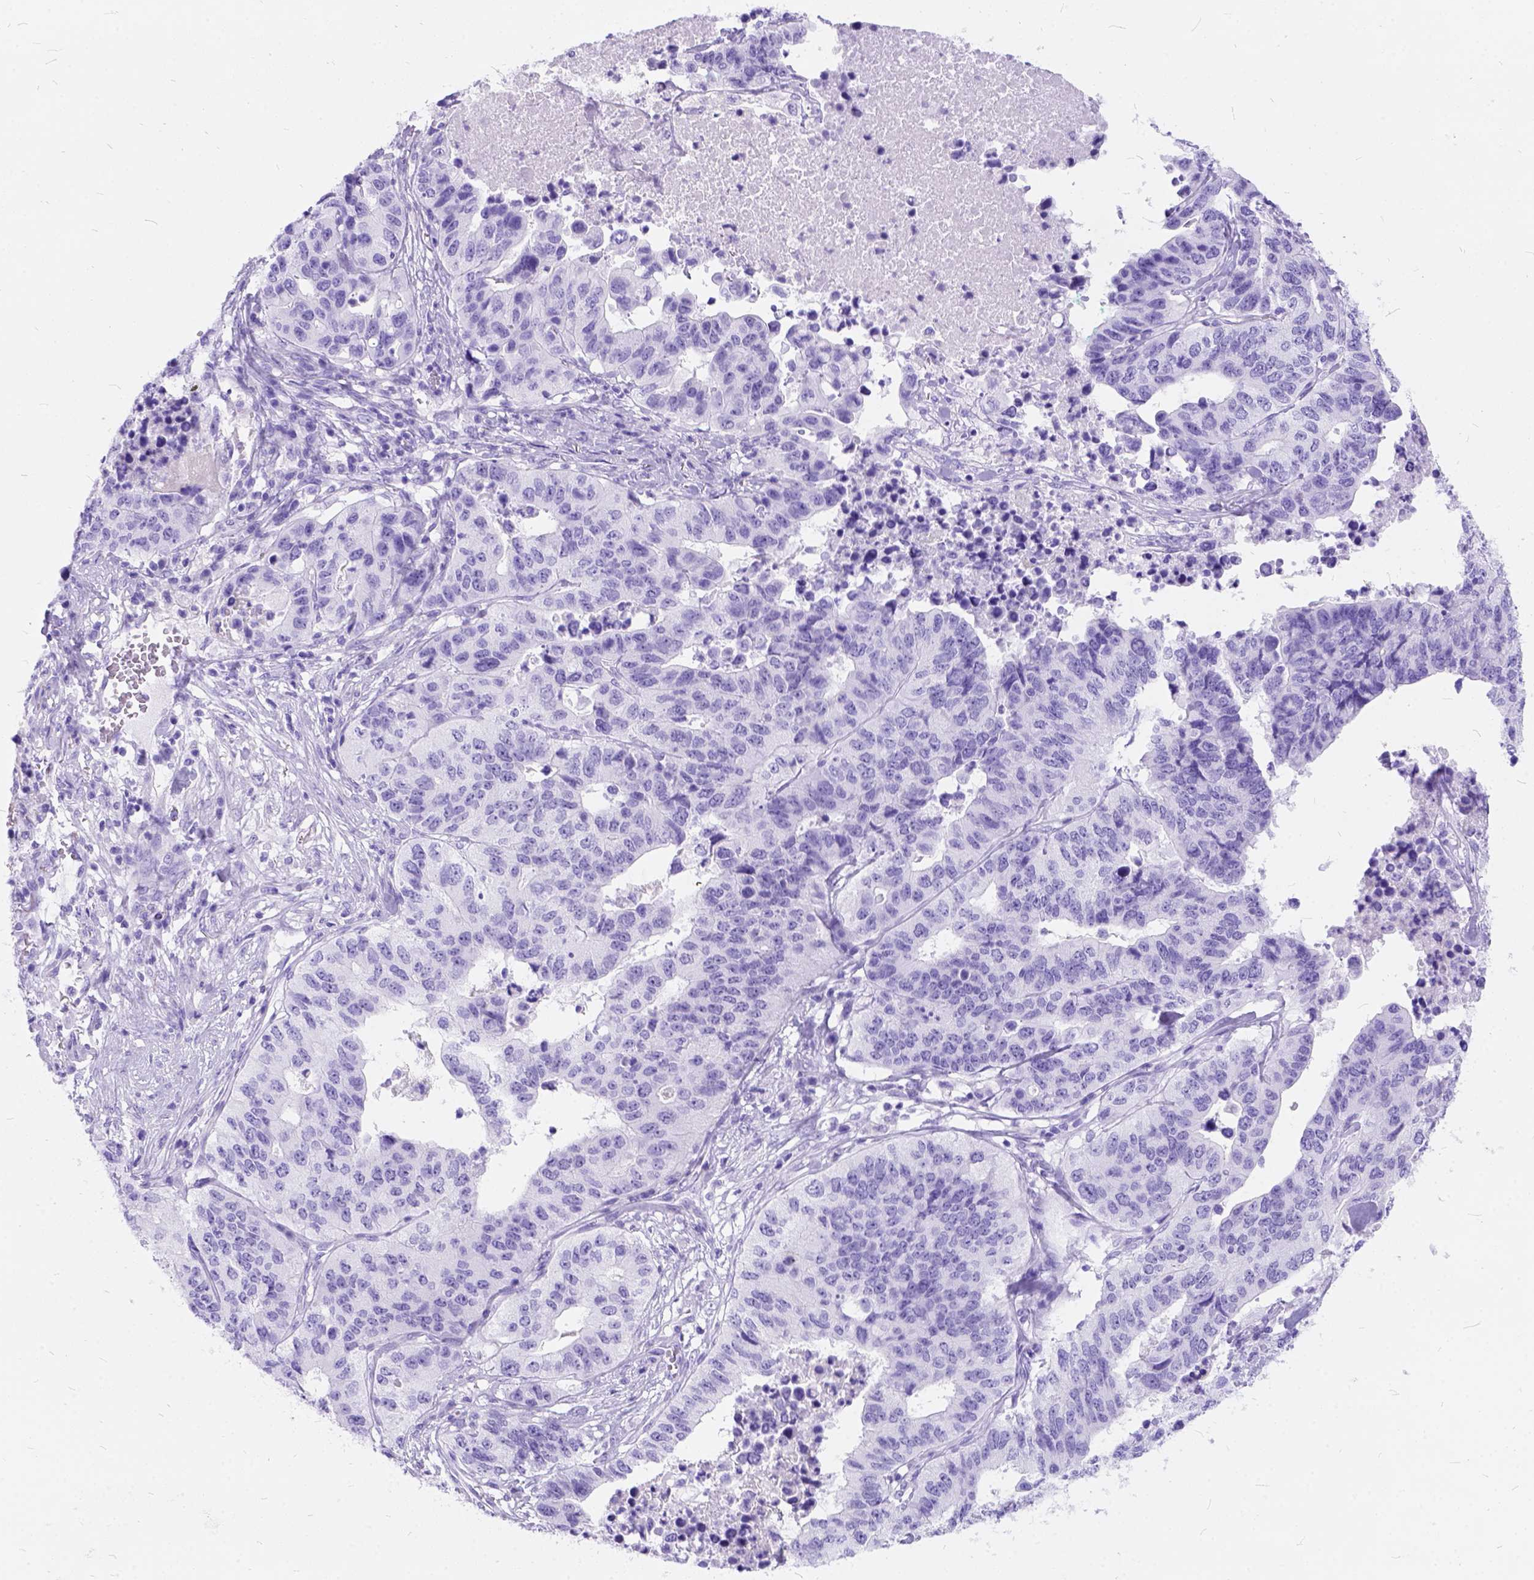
{"staining": {"intensity": "negative", "quantity": "none", "location": "none"}, "tissue": "stomach cancer", "cell_type": "Tumor cells", "image_type": "cancer", "snomed": [{"axis": "morphology", "description": "Adenocarcinoma, NOS"}, {"axis": "topography", "description": "Stomach, upper"}], "caption": "High power microscopy photomicrograph of an IHC histopathology image of stomach cancer (adenocarcinoma), revealing no significant staining in tumor cells.", "gene": "C1QTNF3", "patient": {"sex": "female", "age": 67}}